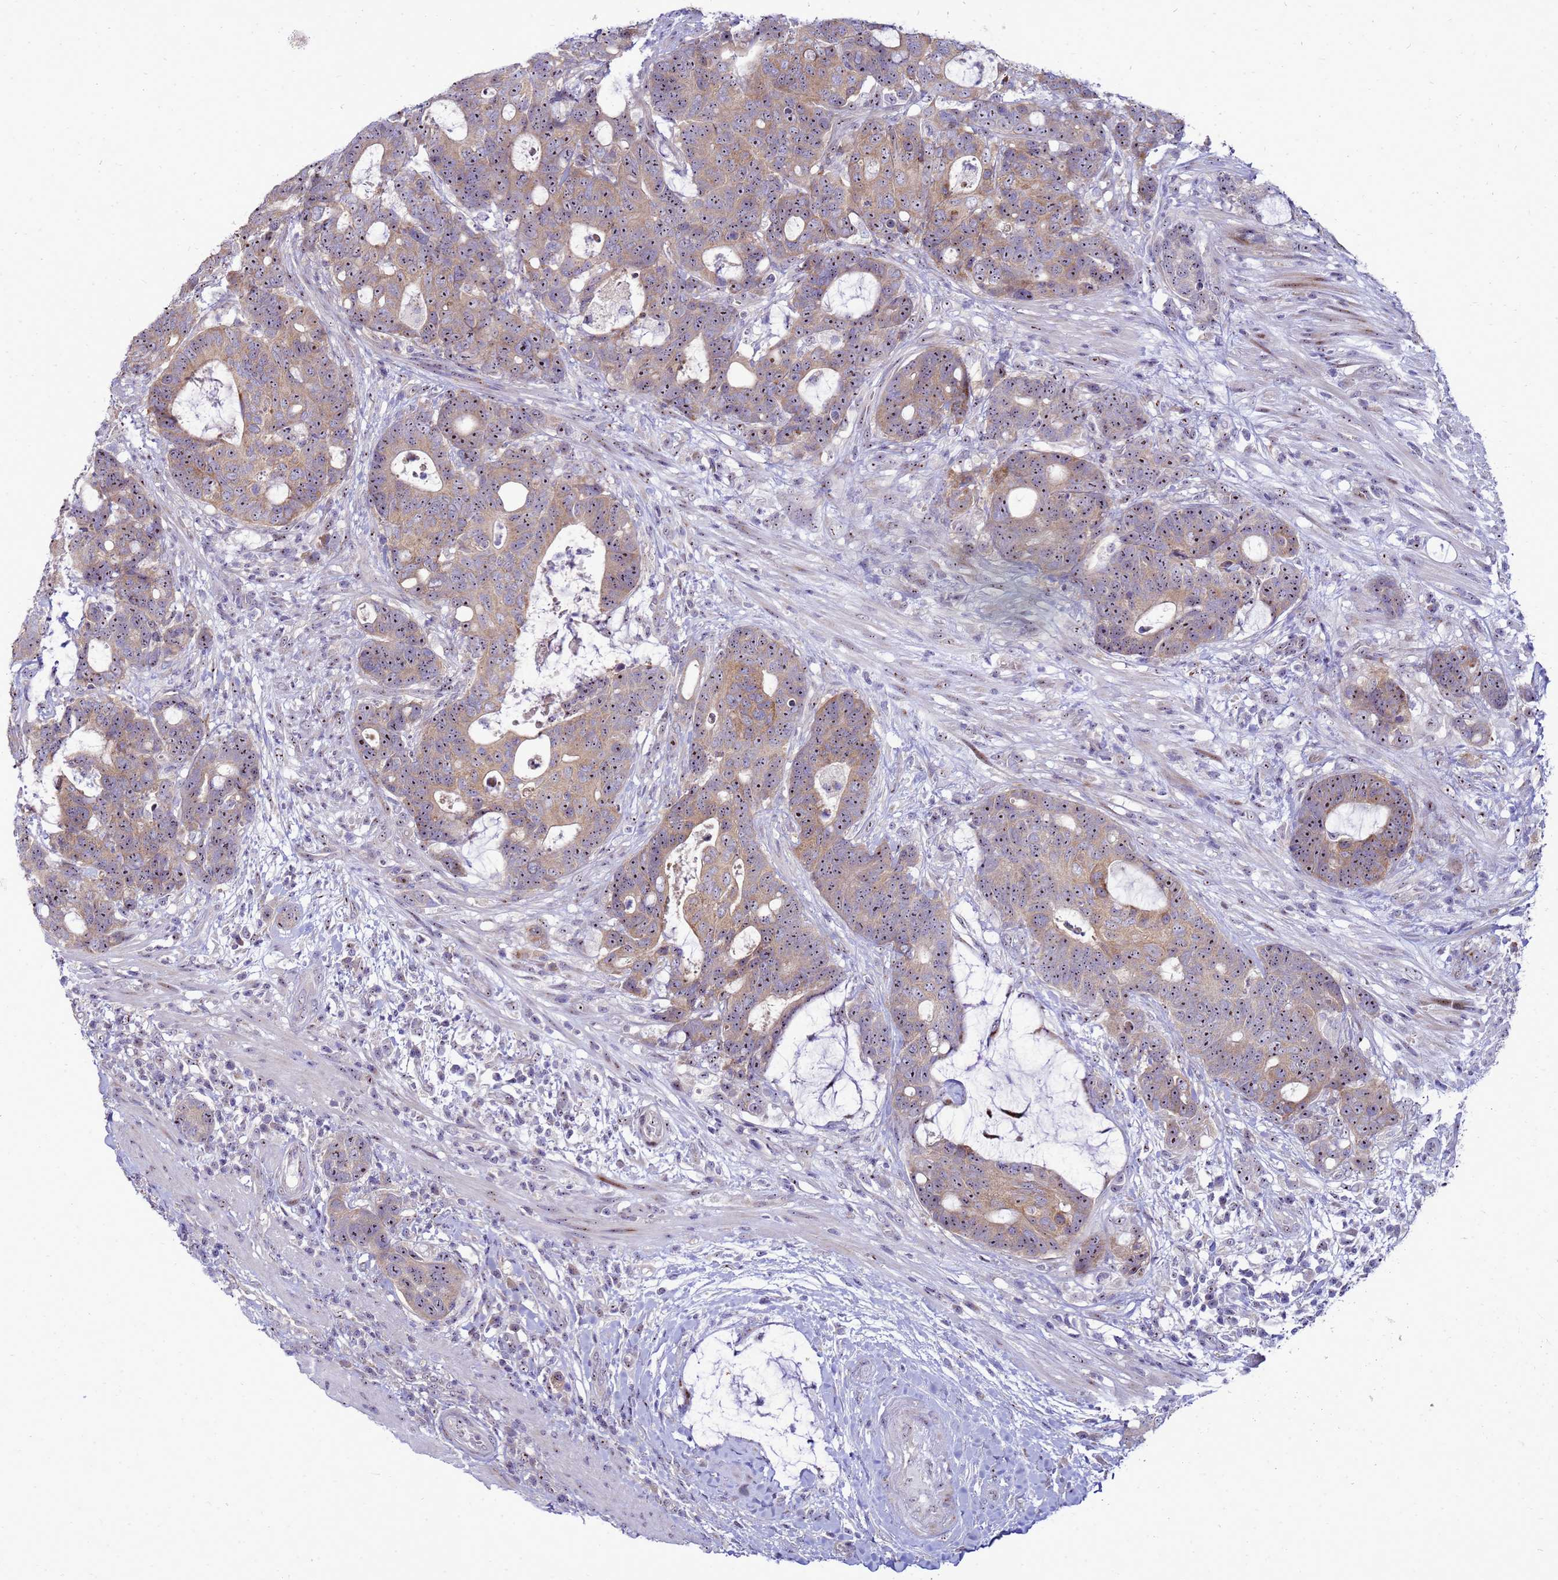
{"staining": {"intensity": "moderate", "quantity": ">75%", "location": "cytoplasmic/membranous,nuclear"}, "tissue": "colorectal cancer", "cell_type": "Tumor cells", "image_type": "cancer", "snomed": [{"axis": "morphology", "description": "Adenocarcinoma, NOS"}, {"axis": "topography", "description": "Colon"}], "caption": "There is medium levels of moderate cytoplasmic/membranous and nuclear expression in tumor cells of colorectal cancer (adenocarcinoma), as demonstrated by immunohistochemical staining (brown color).", "gene": "RSPO1", "patient": {"sex": "female", "age": 82}}